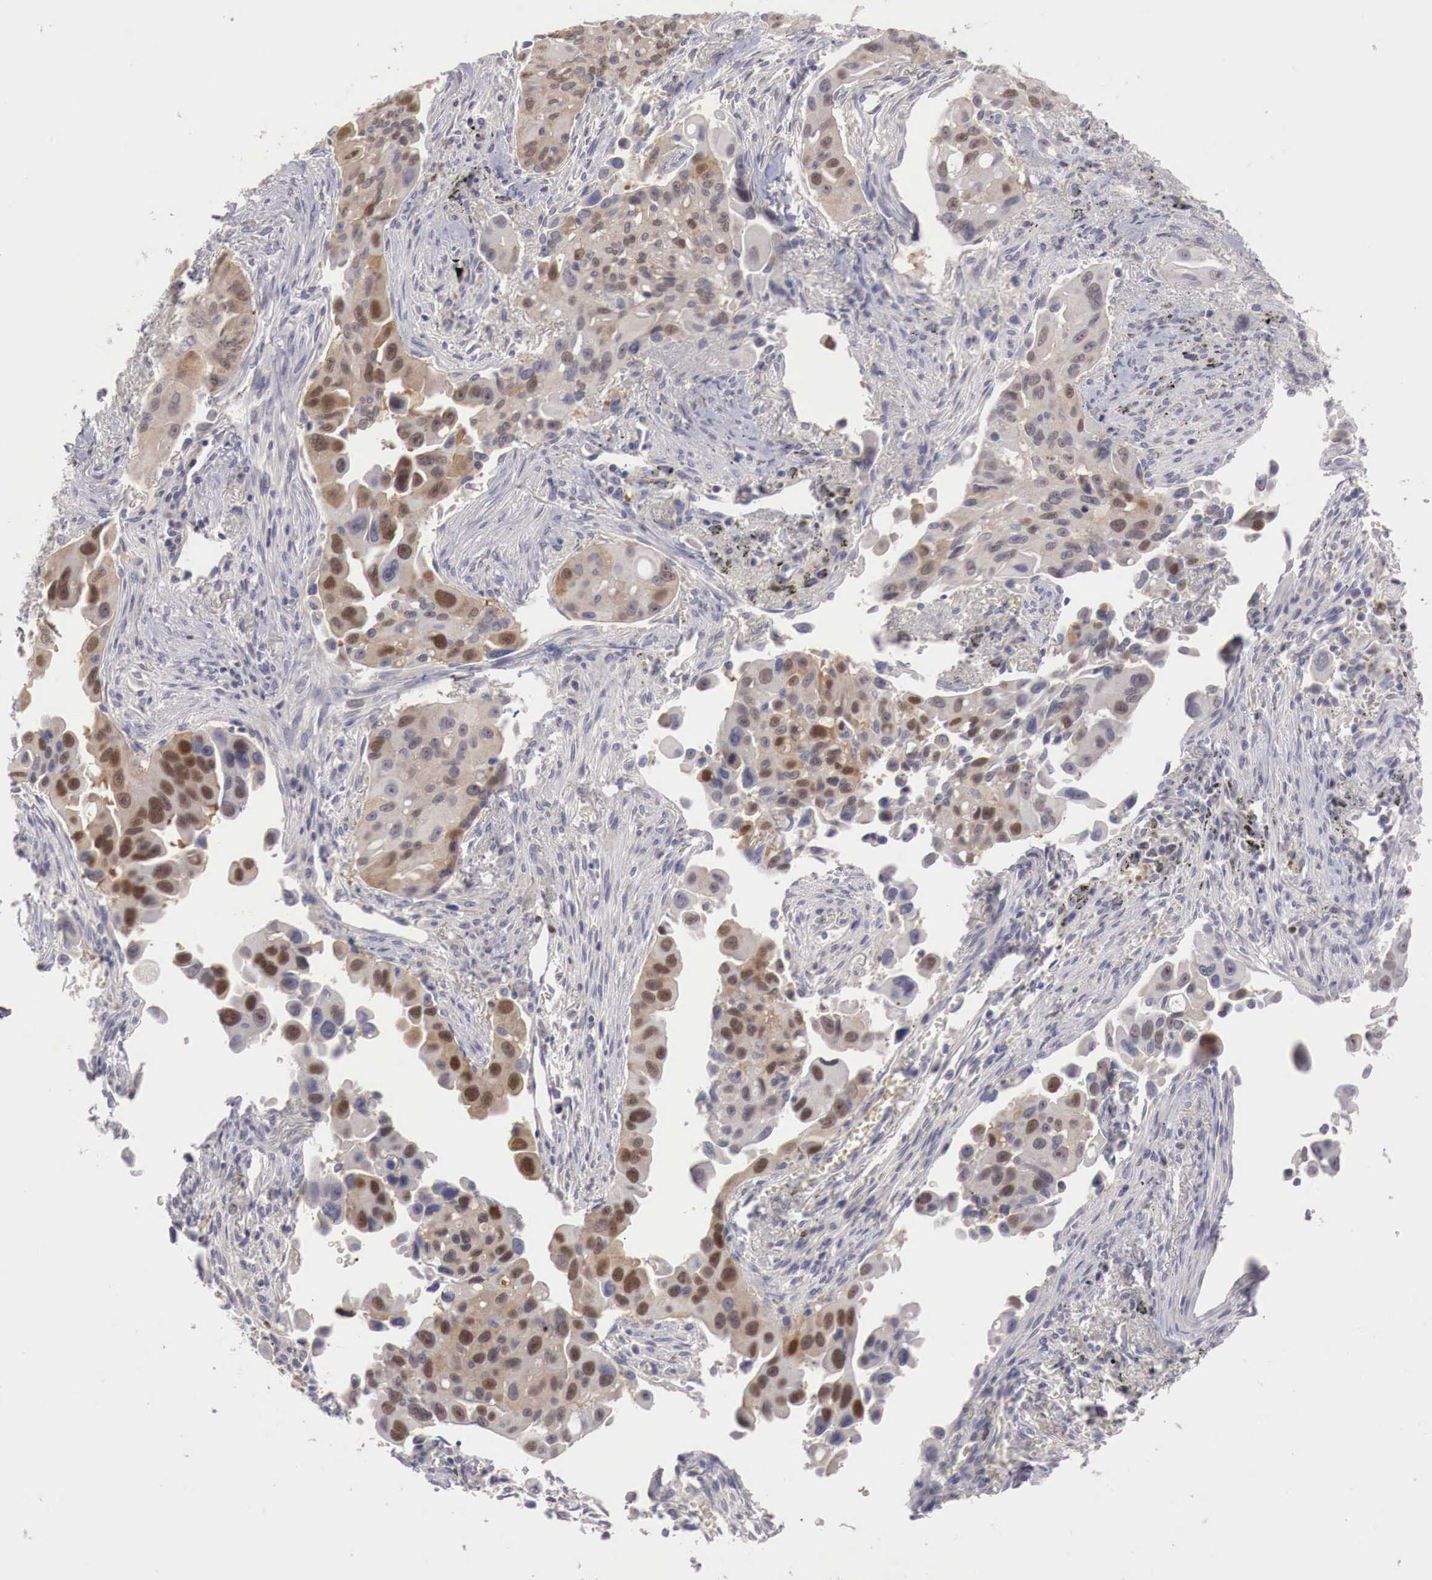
{"staining": {"intensity": "moderate", "quantity": "25%-75%", "location": "cytoplasmic/membranous,nuclear"}, "tissue": "lung cancer", "cell_type": "Tumor cells", "image_type": "cancer", "snomed": [{"axis": "morphology", "description": "Adenocarcinoma, NOS"}, {"axis": "topography", "description": "Lung"}], "caption": "Immunohistochemistry (IHC) image of human lung cancer (adenocarcinoma) stained for a protein (brown), which shows medium levels of moderate cytoplasmic/membranous and nuclear positivity in approximately 25%-75% of tumor cells.", "gene": "GATA1", "patient": {"sex": "male", "age": 68}}